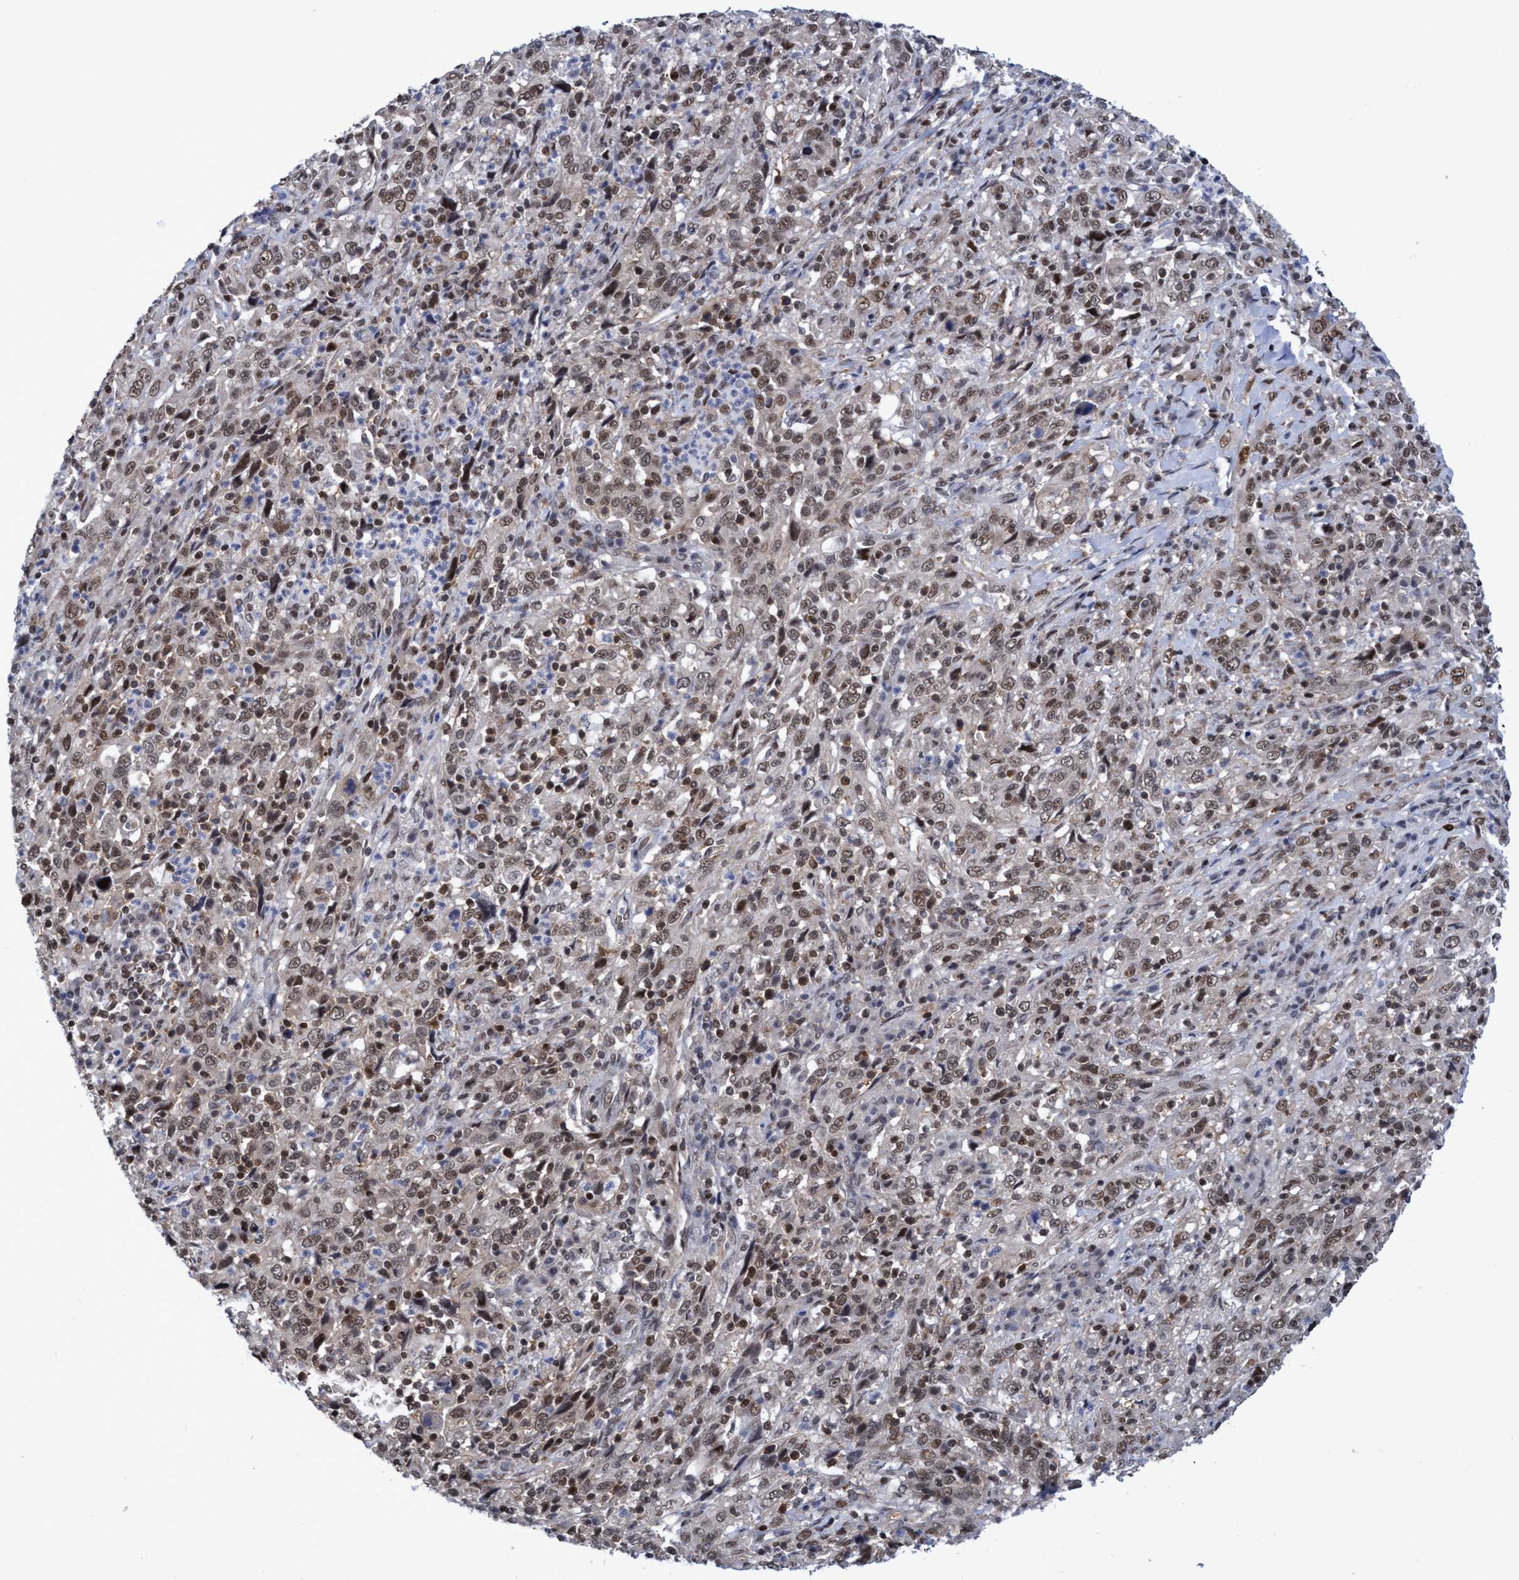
{"staining": {"intensity": "strong", "quantity": "<25%", "location": "nuclear"}, "tissue": "cervical cancer", "cell_type": "Tumor cells", "image_type": "cancer", "snomed": [{"axis": "morphology", "description": "Squamous cell carcinoma, NOS"}, {"axis": "topography", "description": "Cervix"}], "caption": "This image reveals immunohistochemistry staining of cervical squamous cell carcinoma, with medium strong nuclear staining in approximately <25% of tumor cells.", "gene": "C9orf78", "patient": {"sex": "female", "age": 46}}